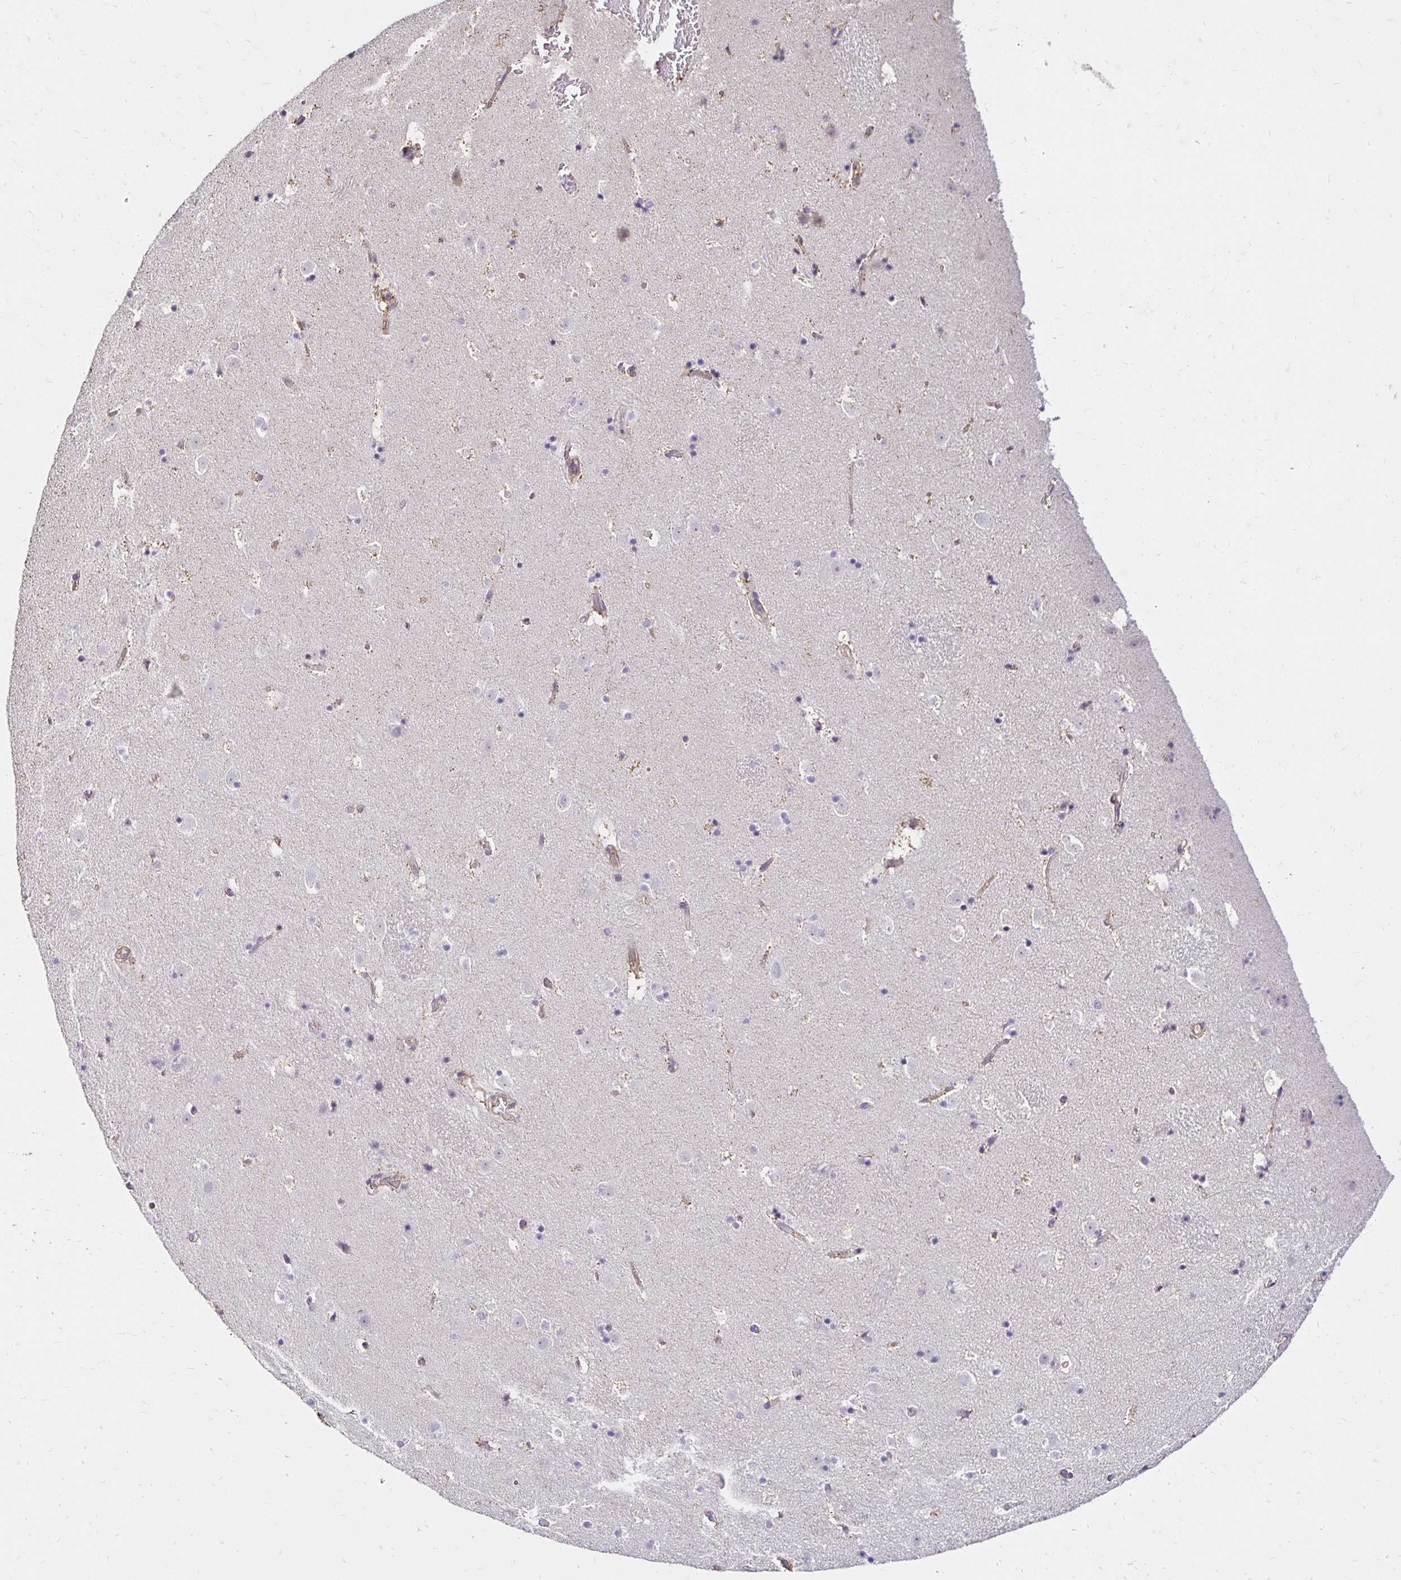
{"staining": {"intensity": "negative", "quantity": "none", "location": "none"}, "tissue": "caudate", "cell_type": "Glial cells", "image_type": "normal", "snomed": [{"axis": "morphology", "description": "Normal tissue, NOS"}, {"axis": "topography", "description": "Lateral ventricle wall"}], "caption": "Immunohistochemistry photomicrograph of benign caudate: caudate stained with DAB shows no significant protein positivity in glial cells. (Stains: DAB (3,3'-diaminobenzidine) immunohistochemistry with hematoxylin counter stain, Microscopy: brightfield microscopy at high magnification).", "gene": "PNPLA3", "patient": {"sex": "male", "age": 37}}